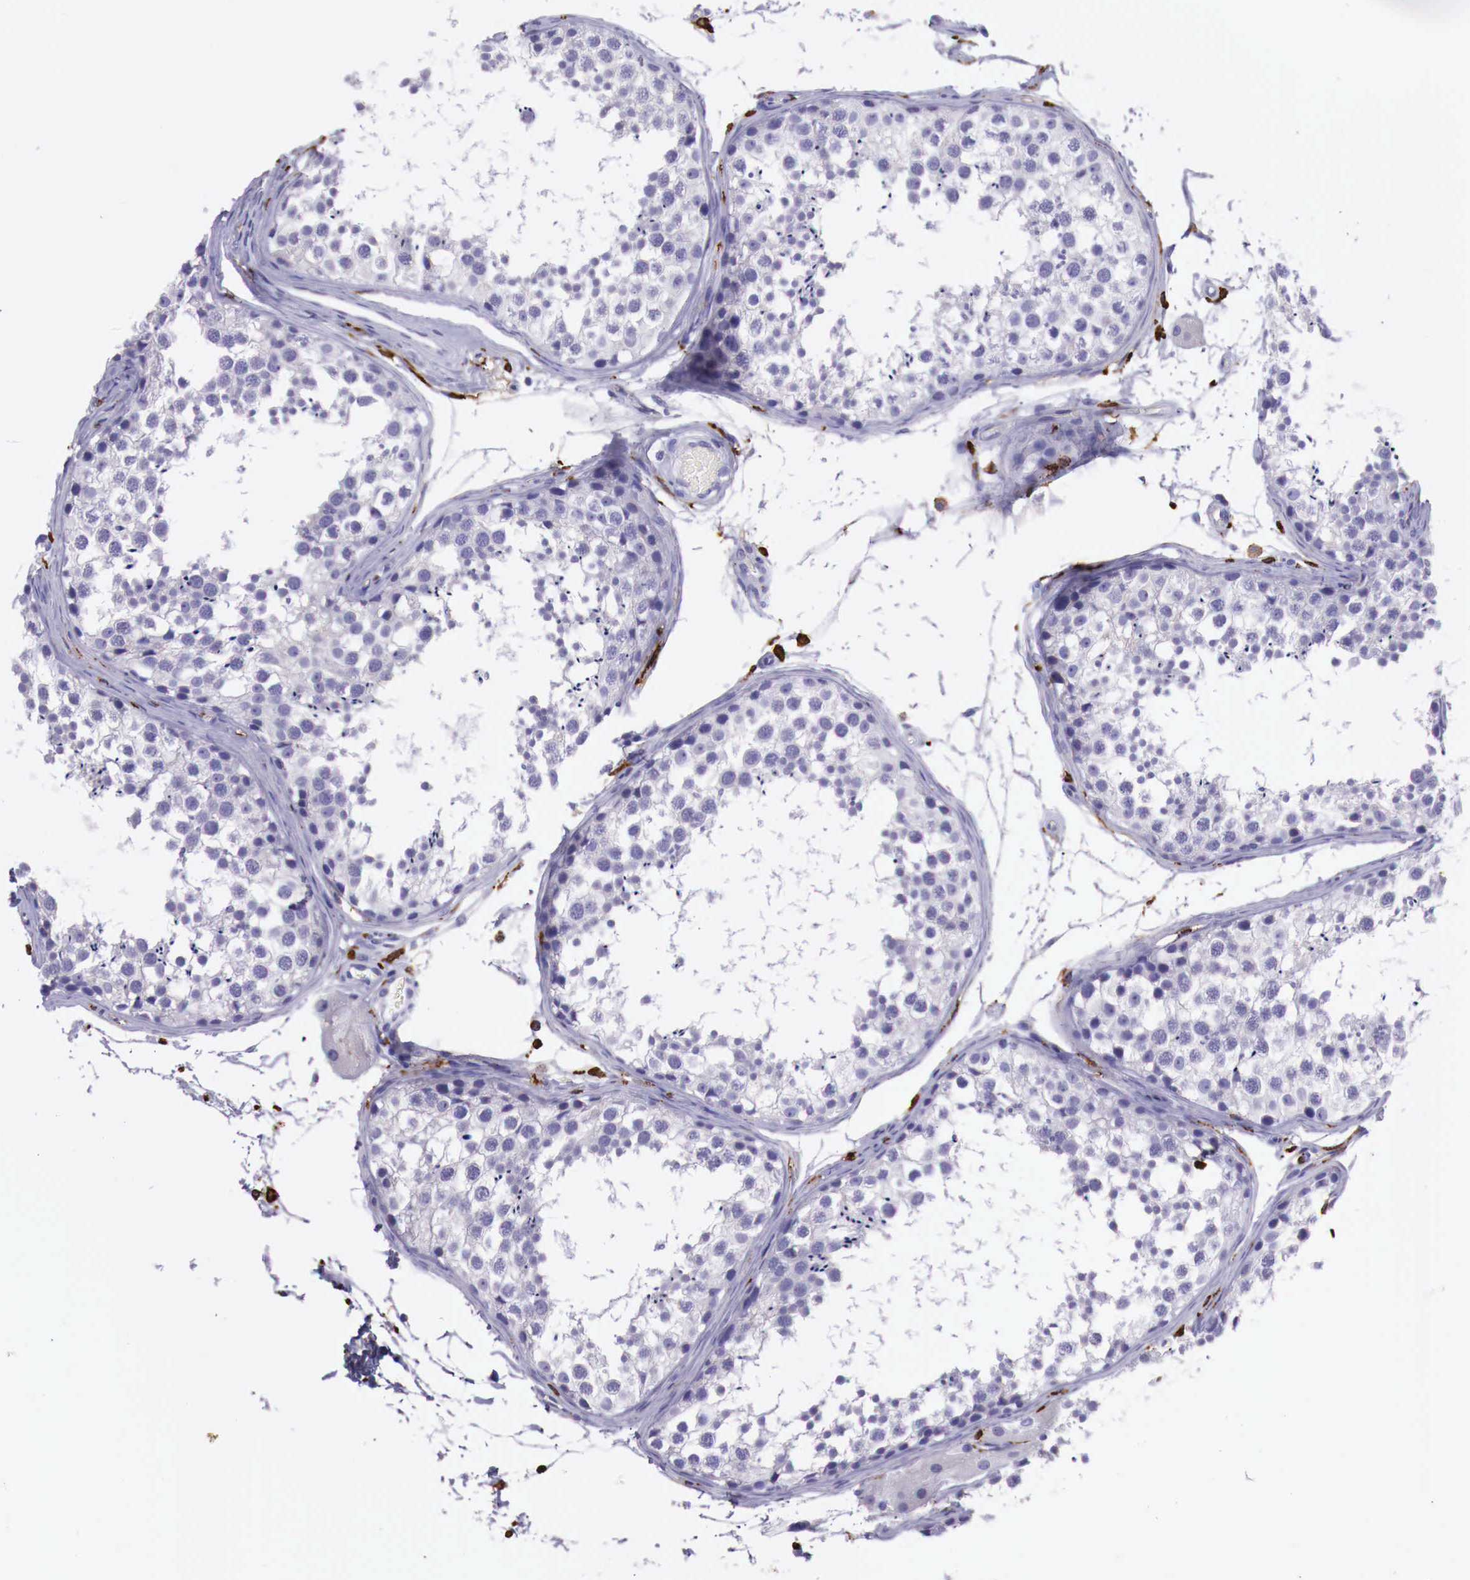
{"staining": {"intensity": "negative", "quantity": "none", "location": "none"}, "tissue": "testis", "cell_type": "Cells in seminiferous ducts", "image_type": "normal", "snomed": [{"axis": "morphology", "description": "Normal tissue, NOS"}, {"axis": "topography", "description": "Testis"}], "caption": "Histopathology image shows no protein staining in cells in seminiferous ducts of unremarkable testis.", "gene": "MSR1", "patient": {"sex": "male", "age": 57}}